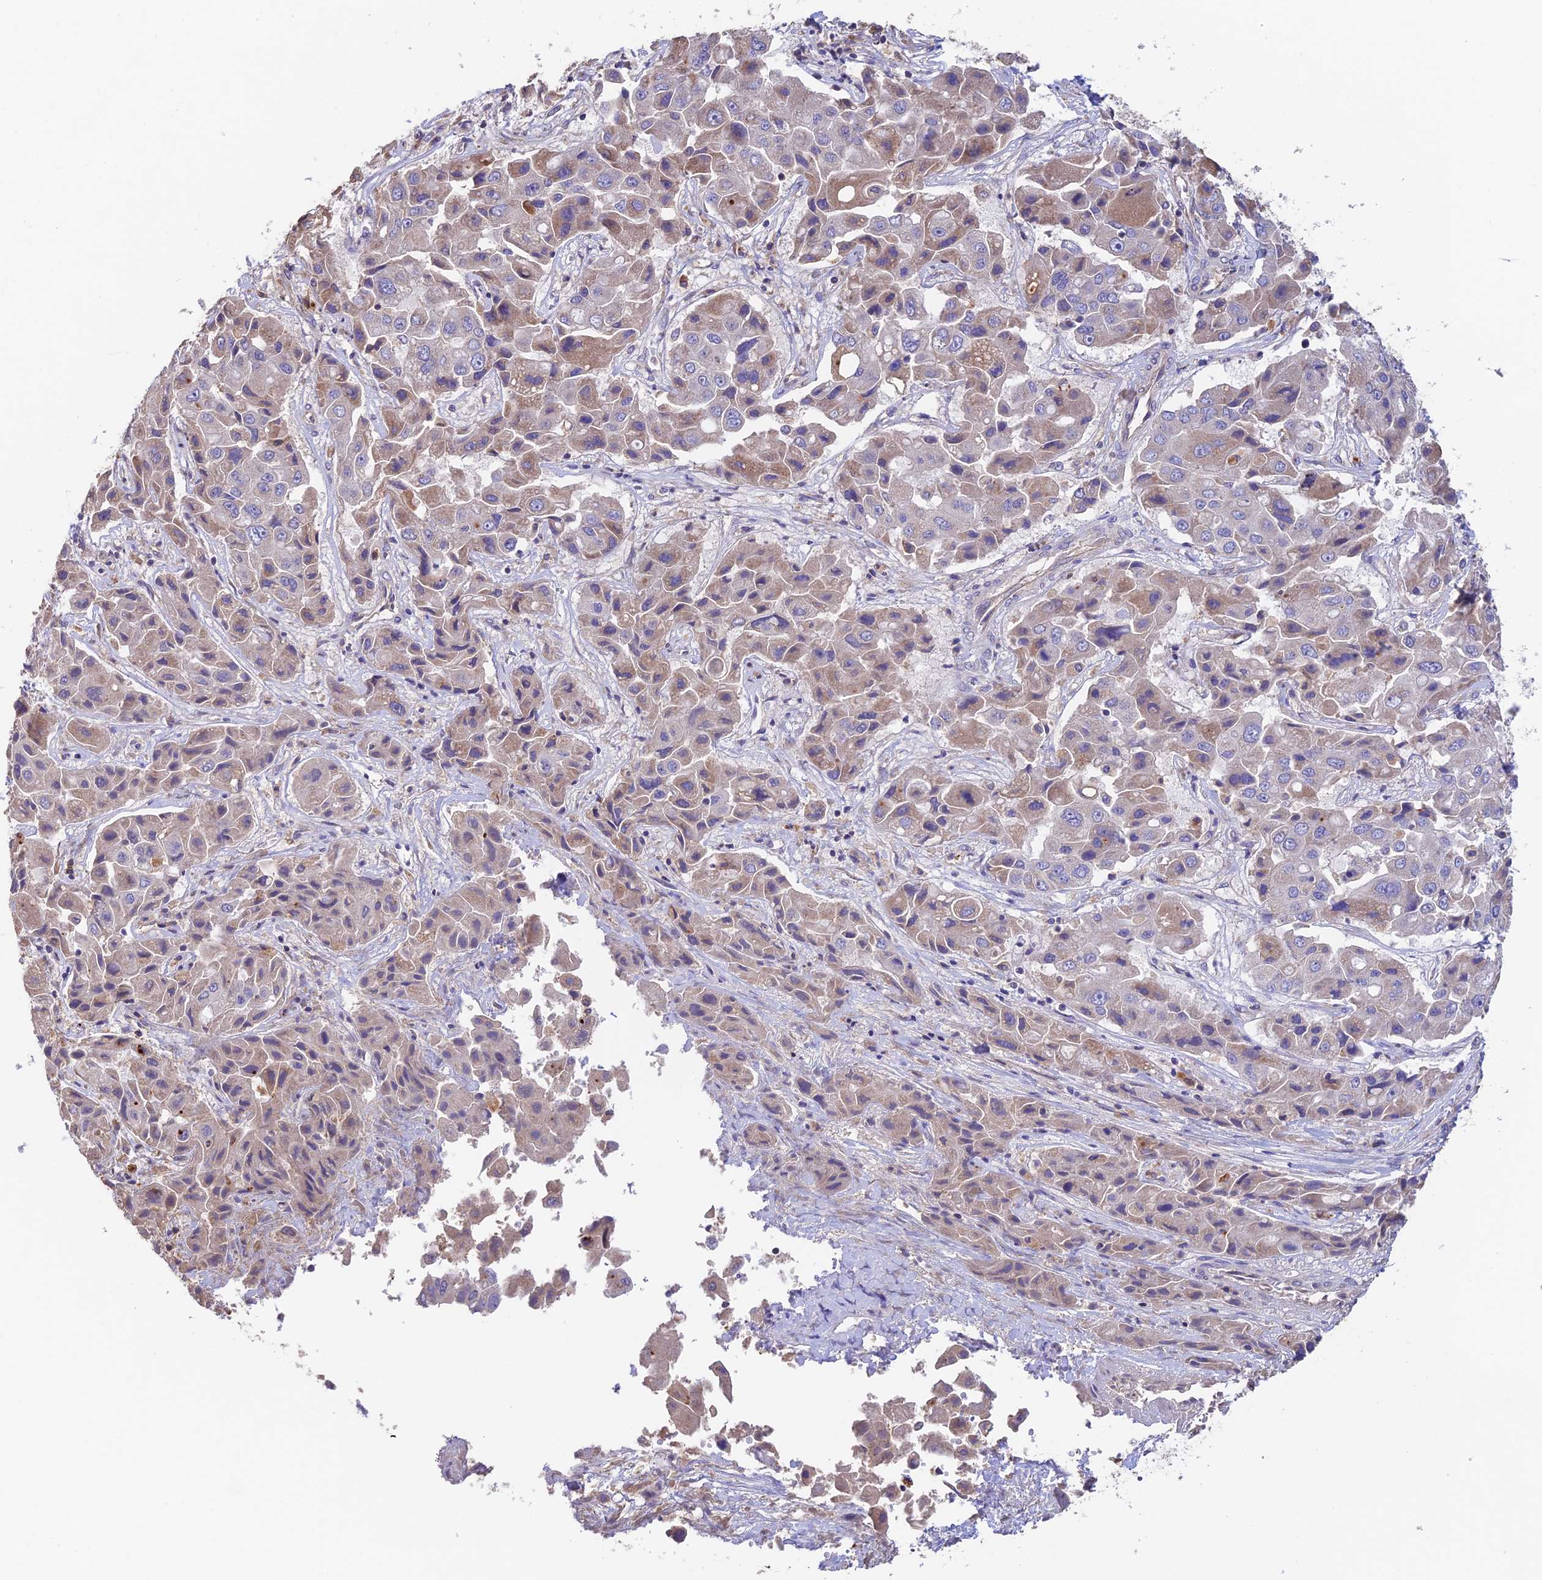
{"staining": {"intensity": "weak", "quantity": "25%-75%", "location": "cytoplasmic/membranous"}, "tissue": "liver cancer", "cell_type": "Tumor cells", "image_type": "cancer", "snomed": [{"axis": "morphology", "description": "Cholangiocarcinoma"}, {"axis": "topography", "description": "Liver"}], "caption": "The photomicrograph demonstrates immunohistochemical staining of liver cholangiocarcinoma. There is weak cytoplasmic/membranous staining is identified in about 25%-75% of tumor cells. (IHC, brightfield microscopy, high magnification).", "gene": "EMC3", "patient": {"sex": "male", "age": 67}}